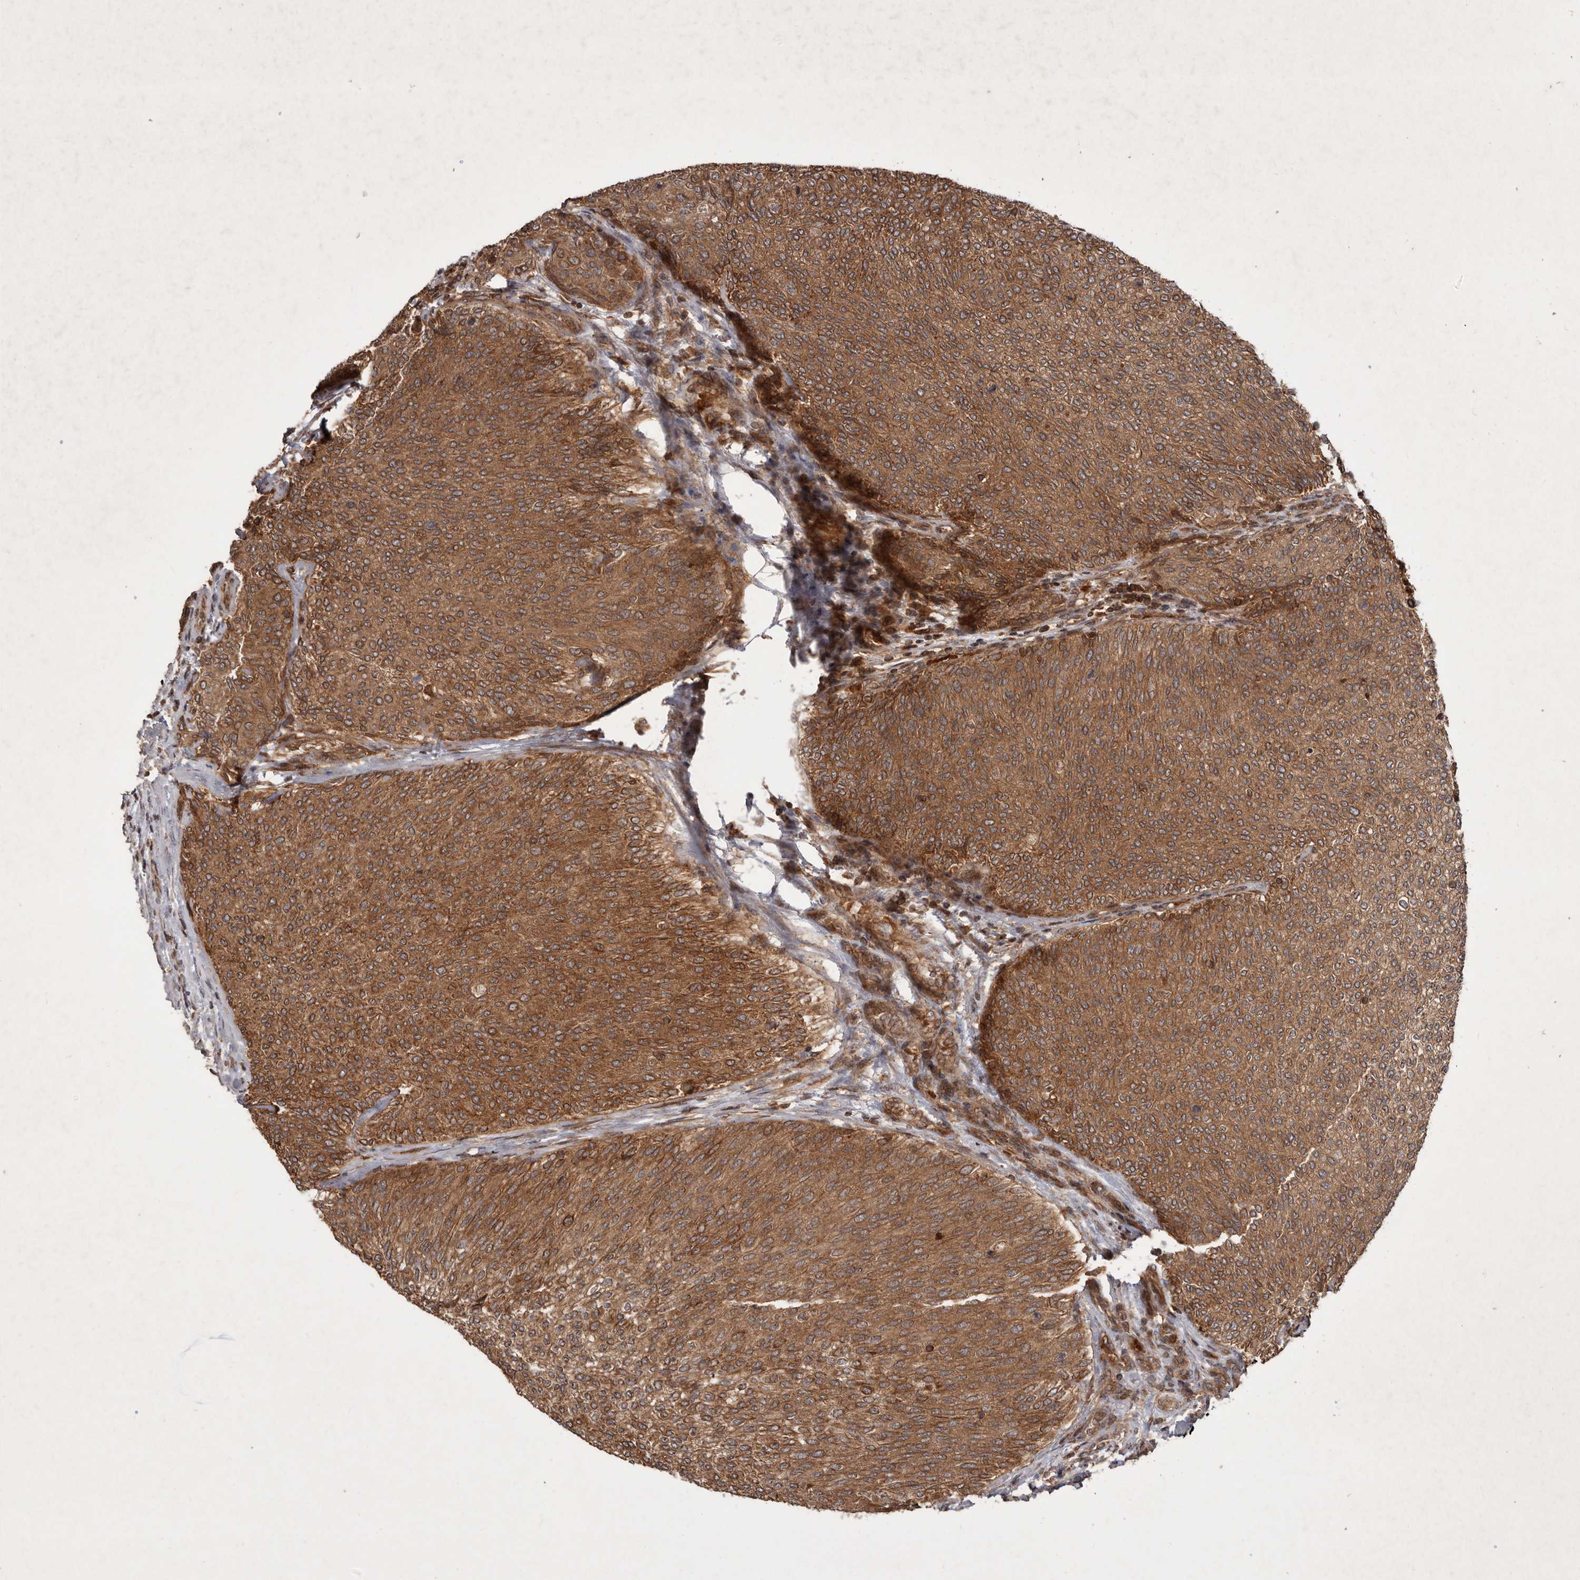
{"staining": {"intensity": "moderate", "quantity": ">75%", "location": "cytoplasmic/membranous"}, "tissue": "urothelial cancer", "cell_type": "Tumor cells", "image_type": "cancer", "snomed": [{"axis": "morphology", "description": "Urothelial carcinoma, Low grade"}, {"axis": "topography", "description": "Urinary bladder"}], "caption": "A high-resolution image shows IHC staining of low-grade urothelial carcinoma, which demonstrates moderate cytoplasmic/membranous staining in approximately >75% of tumor cells. (DAB (3,3'-diaminobenzidine) = brown stain, brightfield microscopy at high magnification).", "gene": "STK36", "patient": {"sex": "female", "age": 79}}